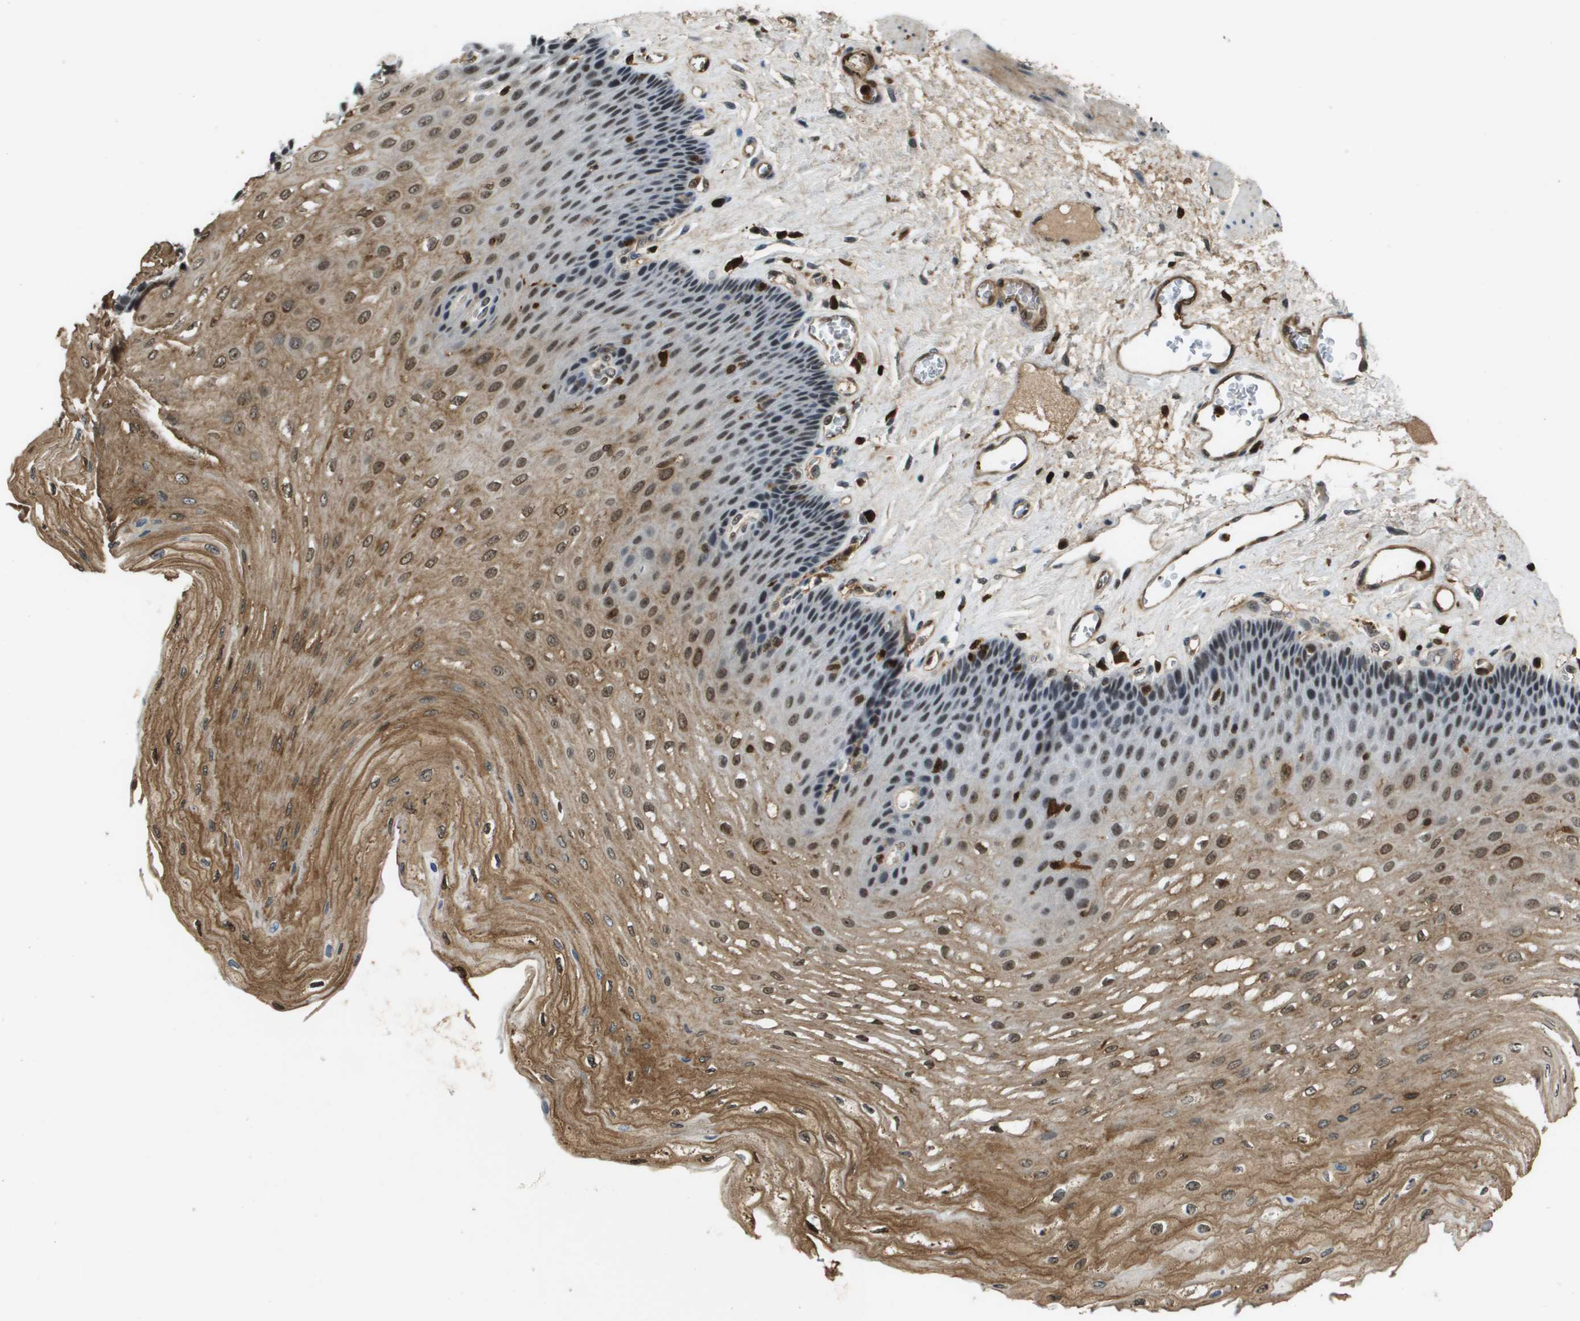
{"staining": {"intensity": "strong", "quantity": "25%-75%", "location": "cytoplasmic/membranous,nuclear"}, "tissue": "esophagus", "cell_type": "Squamous epithelial cells", "image_type": "normal", "snomed": [{"axis": "morphology", "description": "Normal tissue, NOS"}, {"axis": "topography", "description": "Esophagus"}], "caption": "High-power microscopy captured an immunohistochemistry (IHC) image of normal esophagus, revealing strong cytoplasmic/membranous,nuclear positivity in approximately 25%-75% of squamous epithelial cells.", "gene": "EP400", "patient": {"sex": "female", "age": 72}}